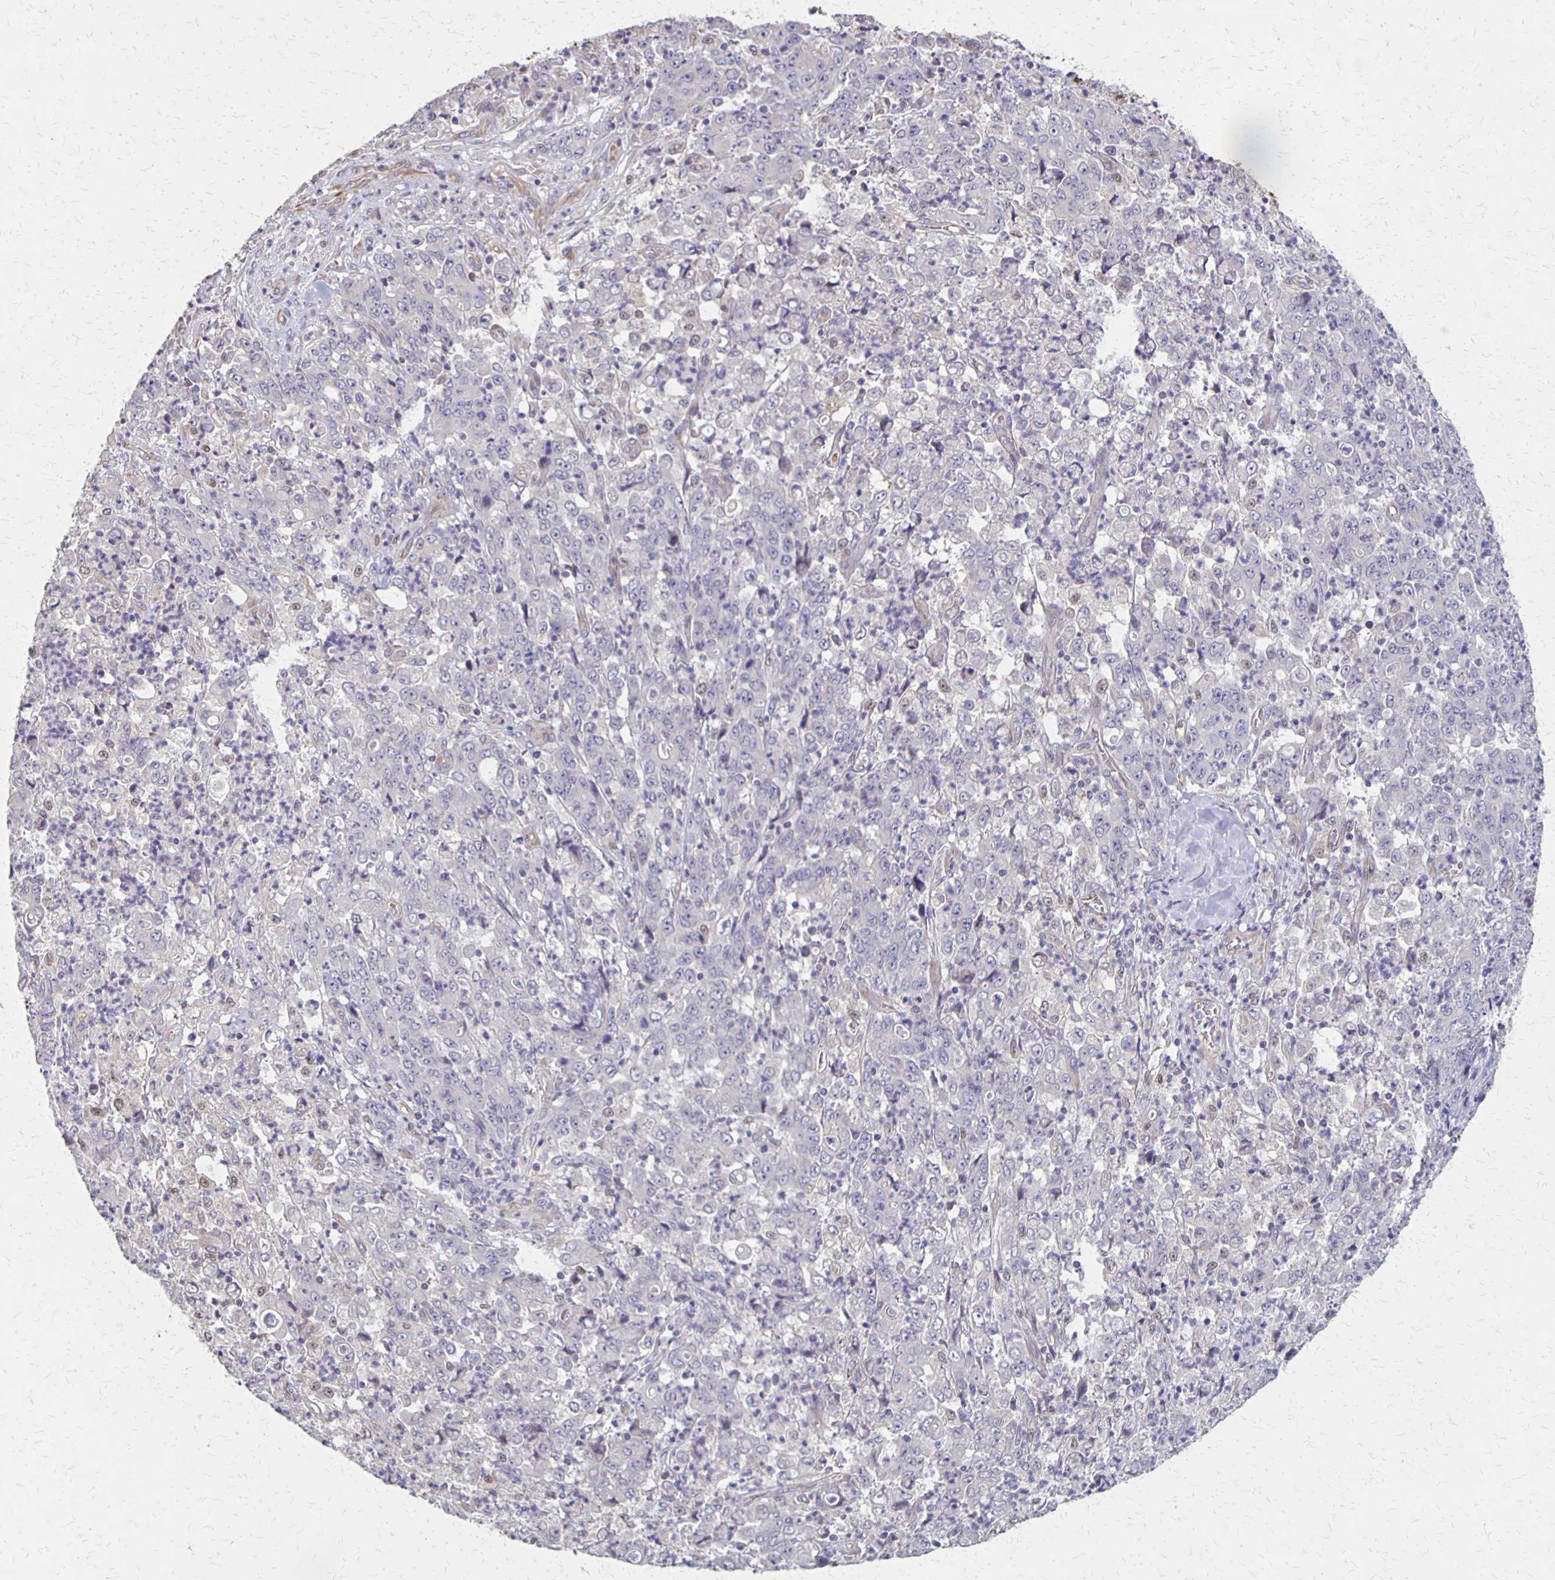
{"staining": {"intensity": "negative", "quantity": "none", "location": "none"}, "tissue": "stomach cancer", "cell_type": "Tumor cells", "image_type": "cancer", "snomed": [{"axis": "morphology", "description": "Adenocarcinoma, NOS"}, {"axis": "topography", "description": "Stomach, lower"}], "caption": "DAB (3,3'-diaminobenzidine) immunohistochemical staining of human stomach adenocarcinoma shows no significant positivity in tumor cells.", "gene": "NOG", "patient": {"sex": "female", "age": 71}}